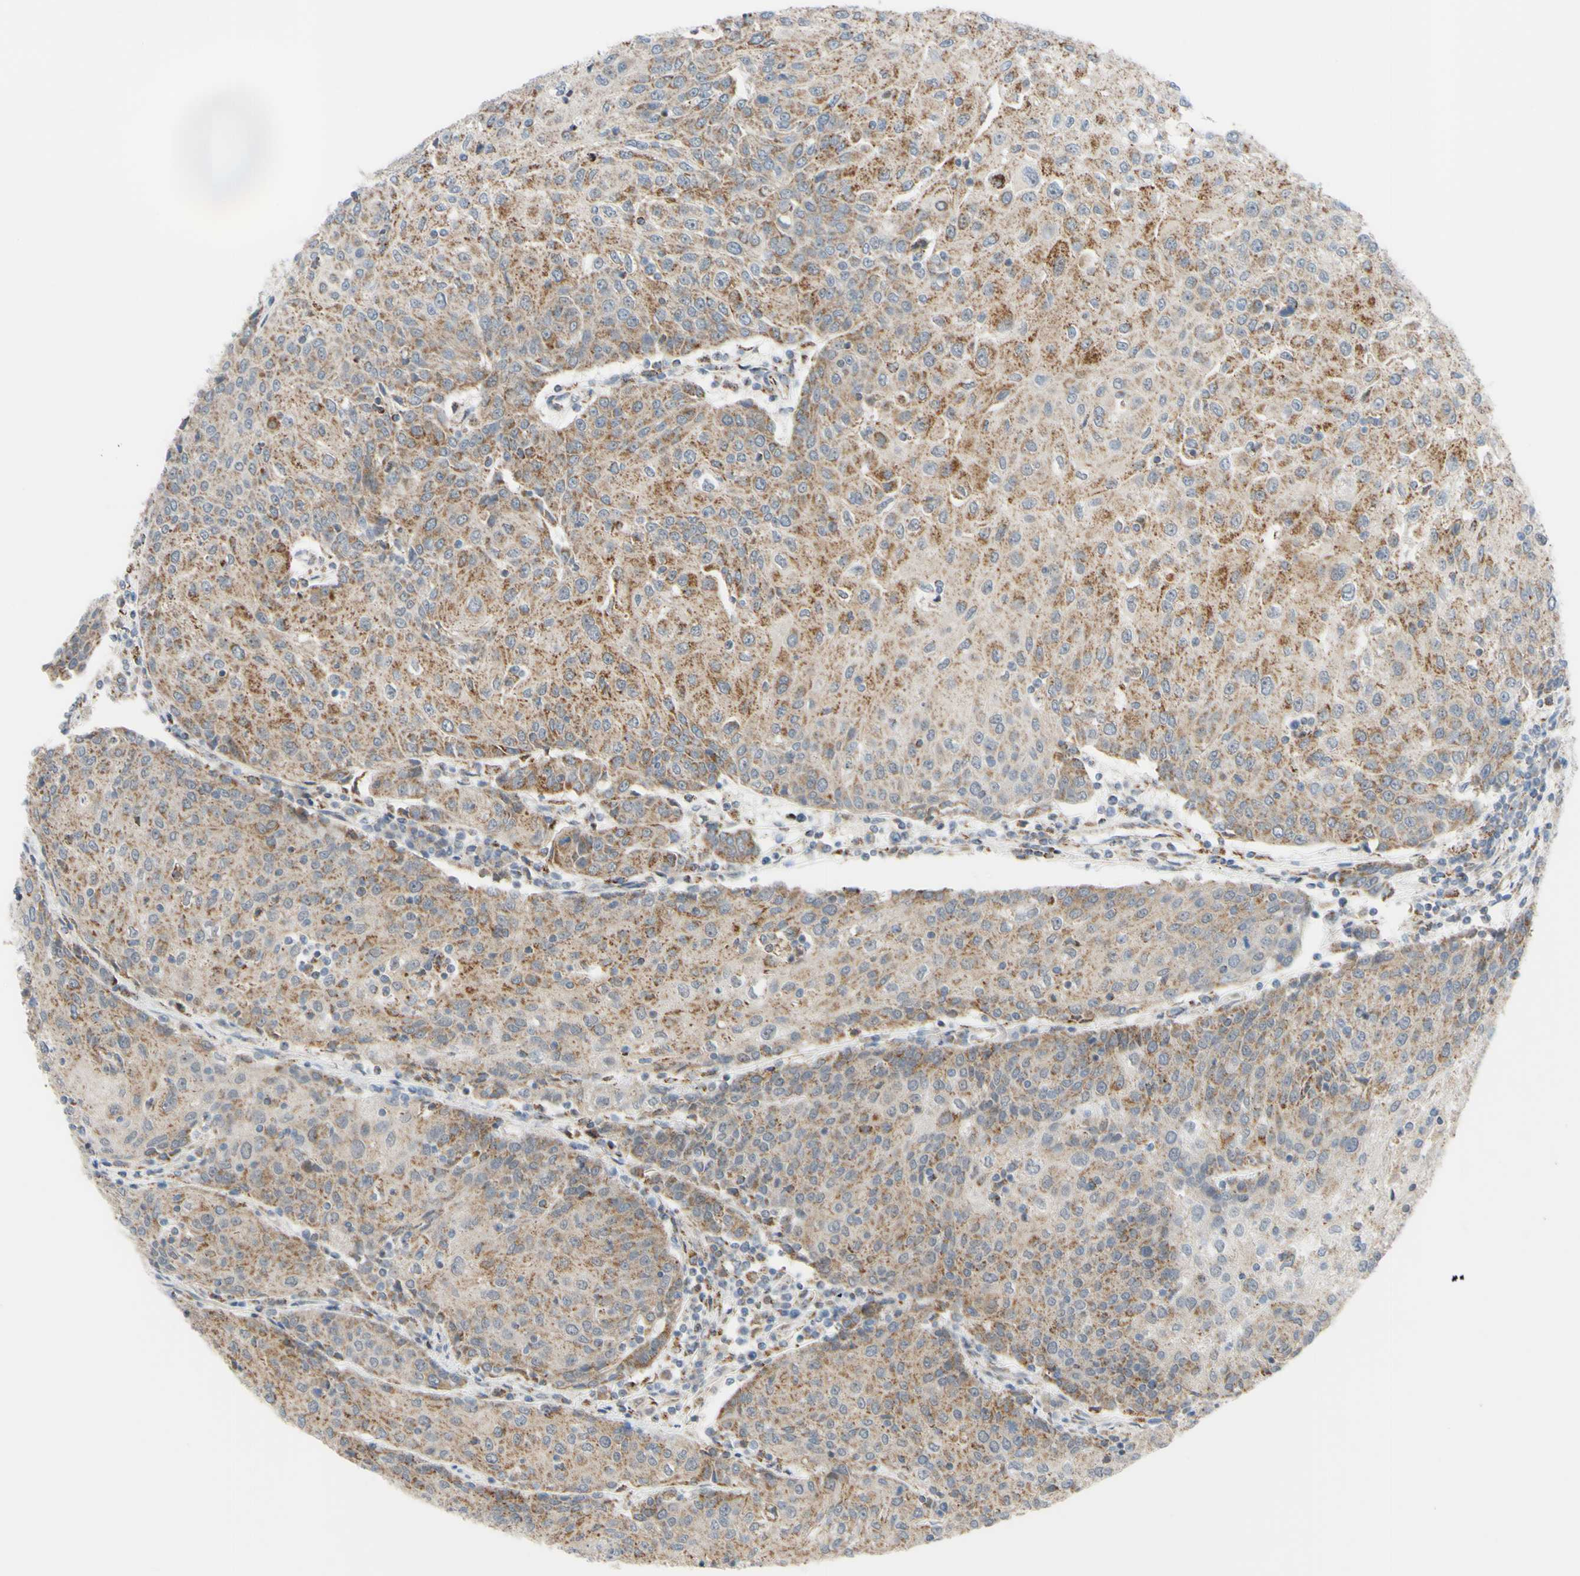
{"staining": {"intensity": "moderate", "quantity": "25%-75%", "location": "cytoplasmic/membranous"}, "tissue": "urothelial cancer", "cell_type": "Tumor cells", "image_type": "cancer", "snomed": [{"axis": "morphology", "description": "Urothelial carcinoma, High grade"}, {"axis": "topography", "description": "Urinary bladder"}], "caption": "Tumor cells show medium levels of moderate cytoplasmic/membranous positivity in about 25%-75% of cells in urothelial cancer.", "gene": "GLT8D1", "patient": {"sex": "female", "age": 85}}